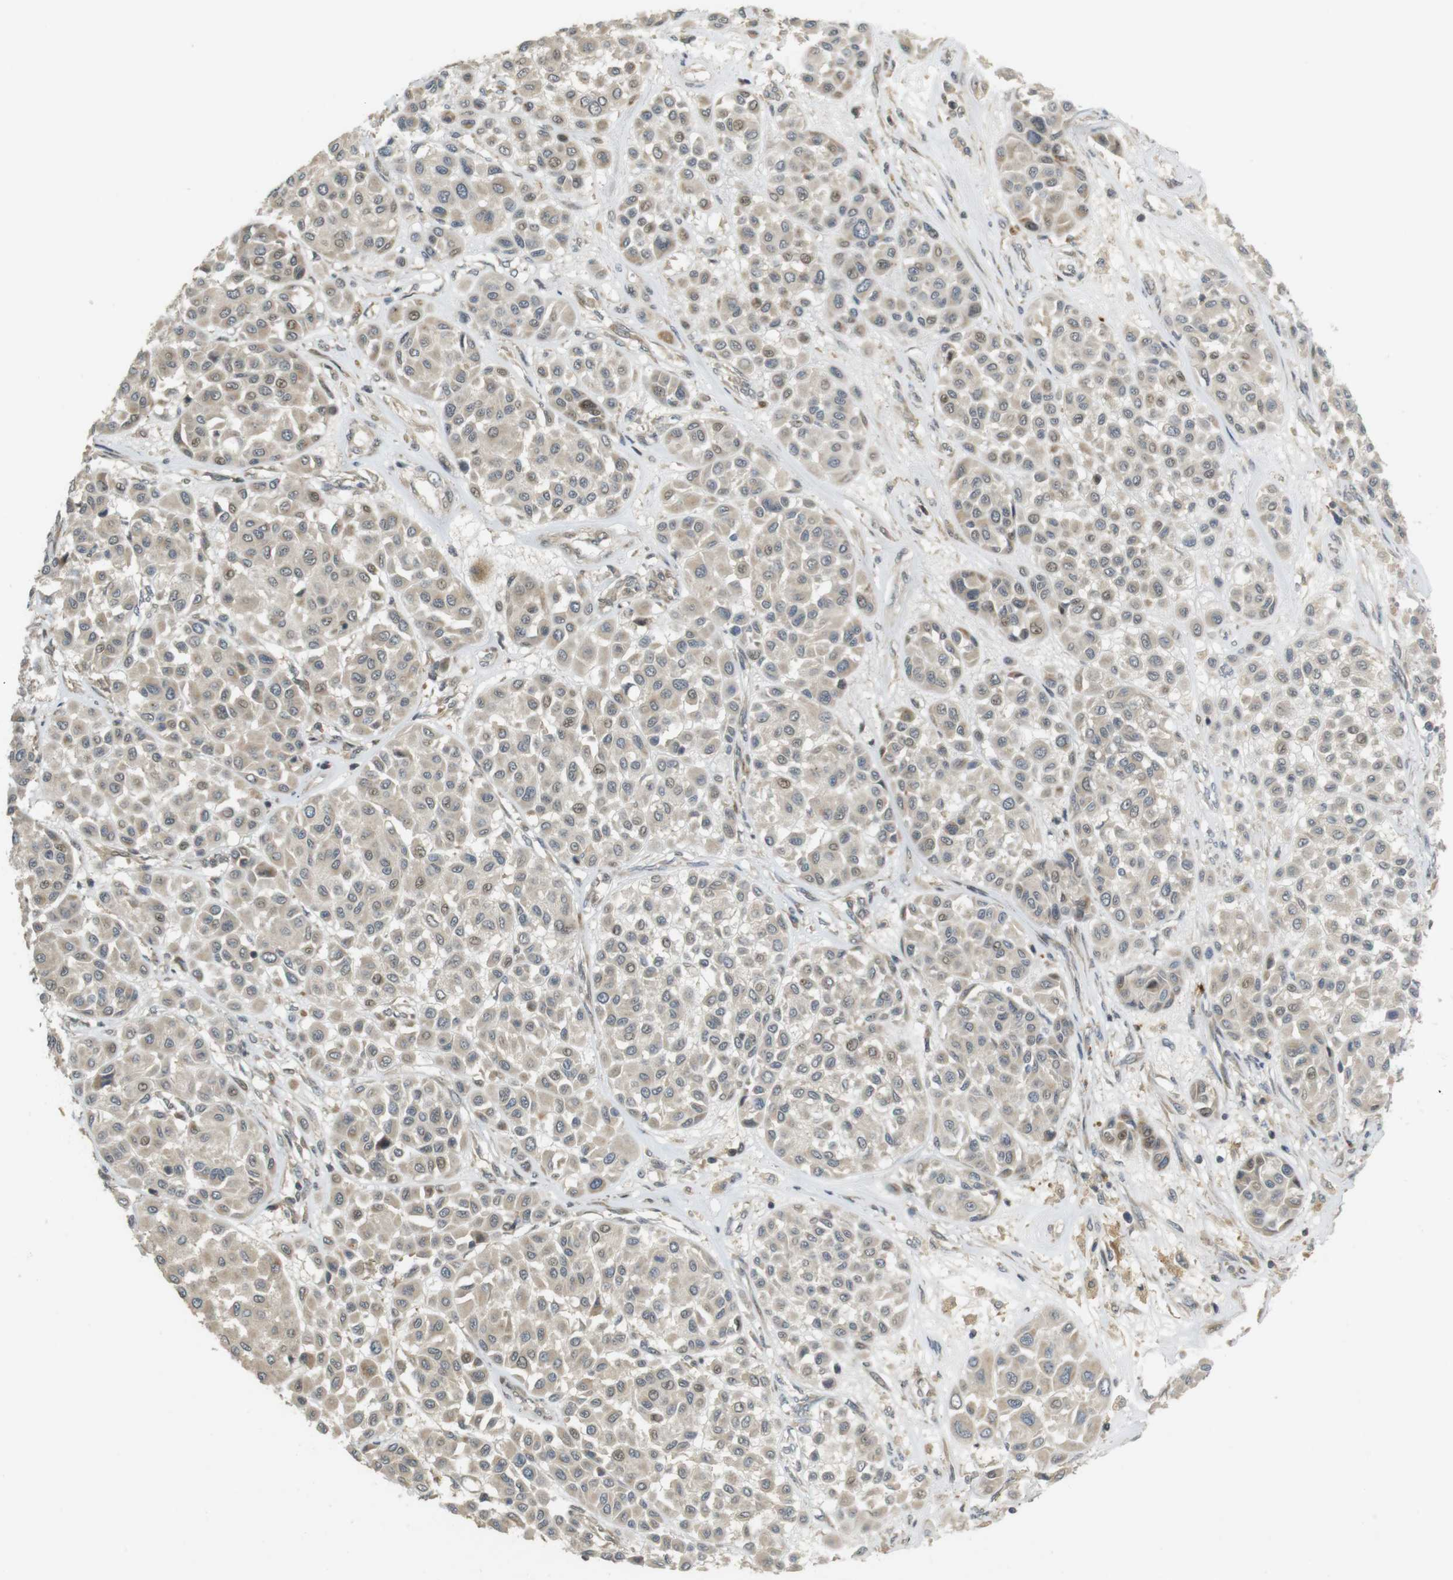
{"staining": {"intensity": "weak", "quantity": ">75%", "location": "cytoplasmic/membranous,nuclear"}, "tissue": "melanoma", "cell_type": "Tumor cells", "image_type": "cancer", "snomed": [{"axis": "morphology", "description": "Malignant melanoma, Metastatic site"}, {"axis": "topography", "description": "Soft tissue"}], "caption": "DAB (3,3'-diaminobenzidine) immunohistochemical staining of melanoma reveals weak cytoplasmic/membranous and nuclear protein staining in about >75% of tumor cells. (DAB IHC, brown staining for protein, blue staining for nuclei).", "gene": "TMX3", "patient": {"sex": "male", "age": 41}}